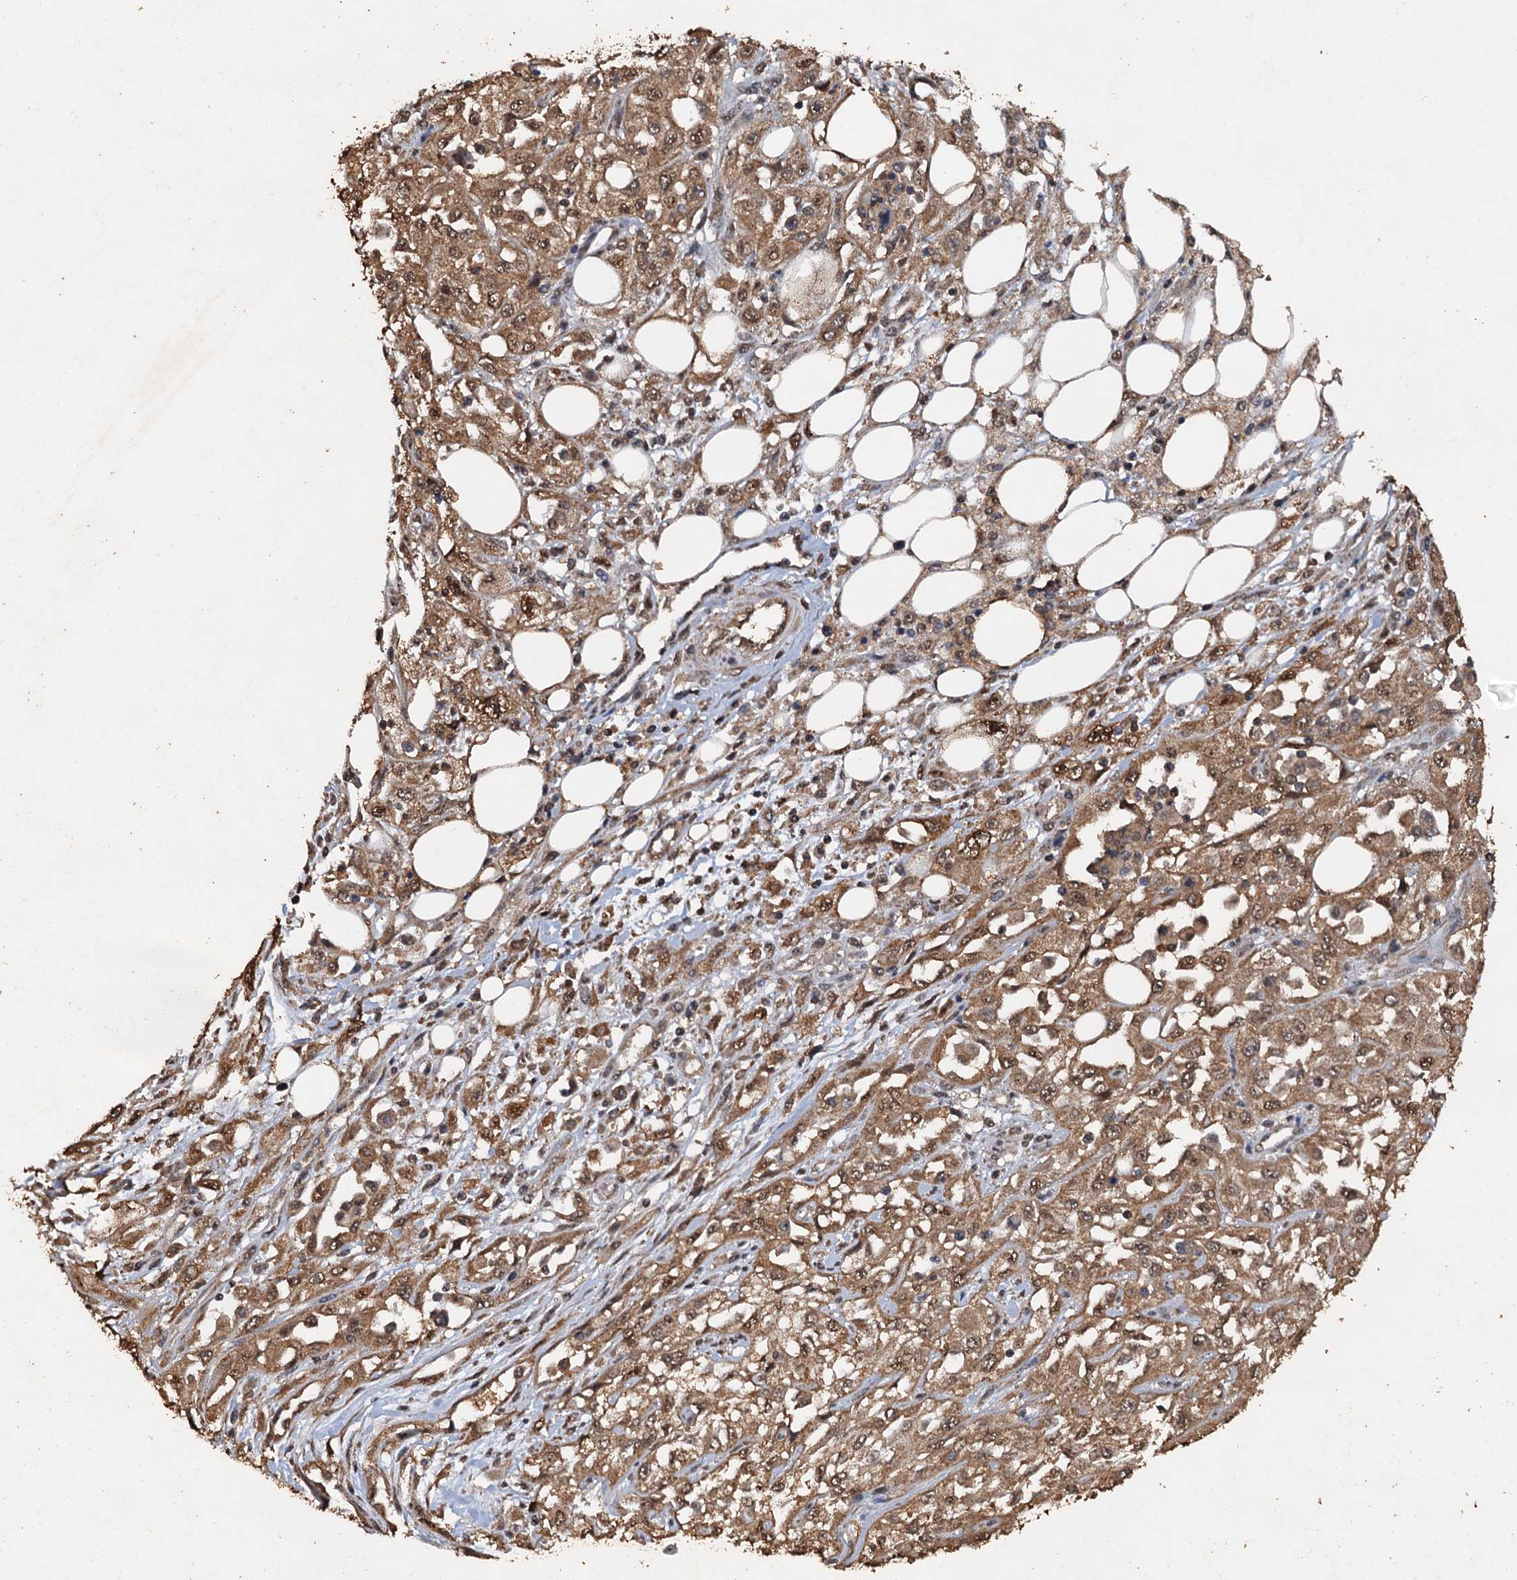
{"staining": {"intensity": "moderate", "quantity": ">75%", "location": "cytoplasmic/membranous,nuclear"}, "tissue": "skin cancer", "cell_type": "Tumor cells", "image_type": "cancer", "snomed": [{"axis": "morphology", "description": "Squamous cell carcinoma, NOS"}, {"axis": "morphology", "description": "Squamous cell carcinoma, metastatic, NOS"}, {"axis": "topography", "description": "Skin"}, {"axis": "topography", "description": "Lymph node"}], "caption": "The micrograph exhibits a brown stain indicating the presence of a protein in the cytoplasmic/membranous and nuclear of tumor cells in skin cancer.", "gene": "PSMD9", "patient": {"sex": "male", "age": 75}}